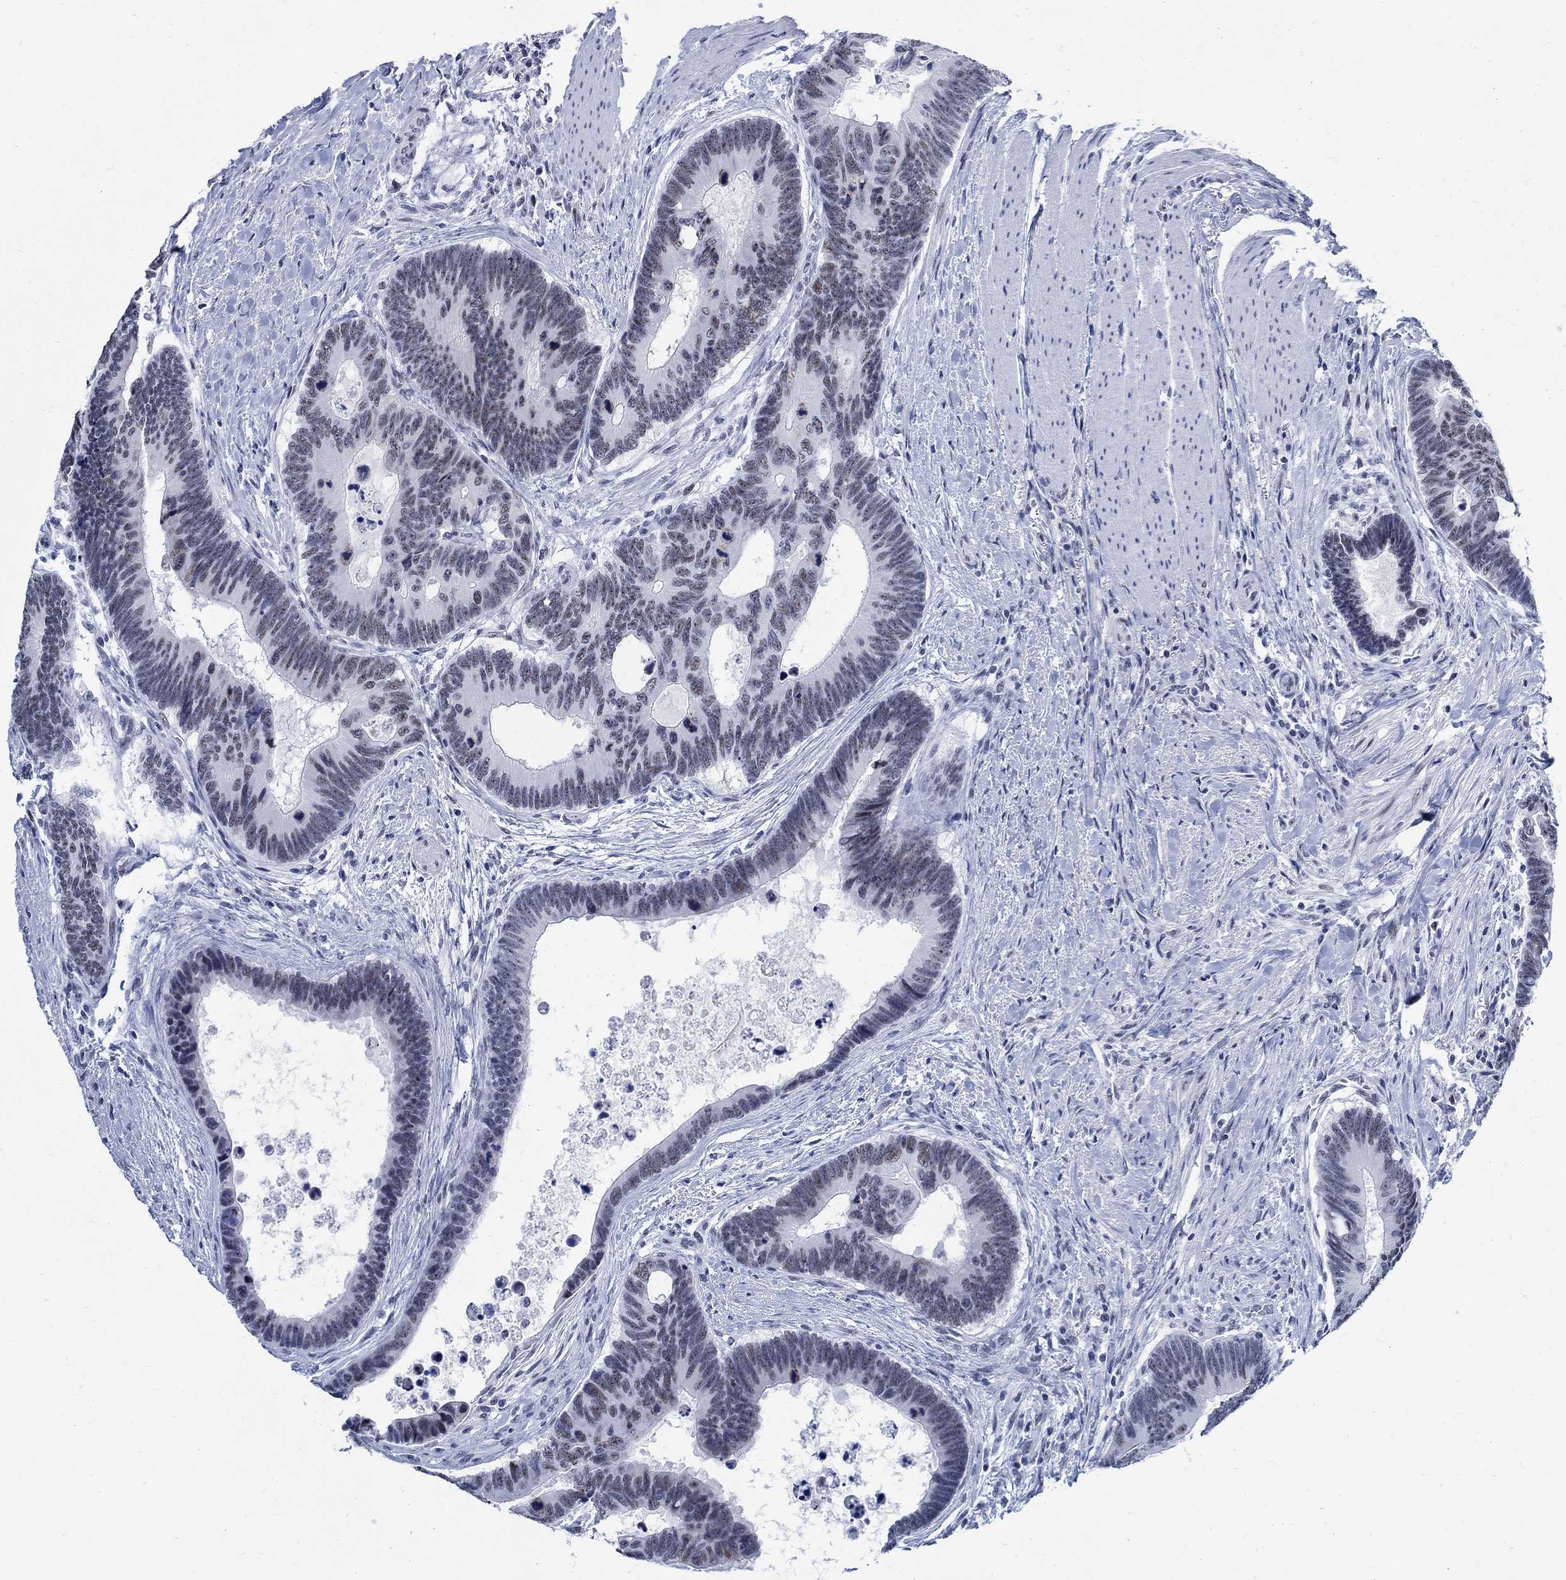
{"staining": {"intensity": "weak", "quantity": "<25%", "location": "nuclear"}, "tissue": "colorectal cancer", "cell_type": "Tumor cells", "image_type": "cancer", "snomed": [{"axis": "morphology", "description": "Adenocarcinoma, NOS"}, {"axis": "topography", "description": "Colon"}], "caption": "Protein analysis of adenocarcinoma (colorectal) shows no significant staining in tumor cells.", "gene": "DLK1", "patient": {"sex": "female", "age": 77}}